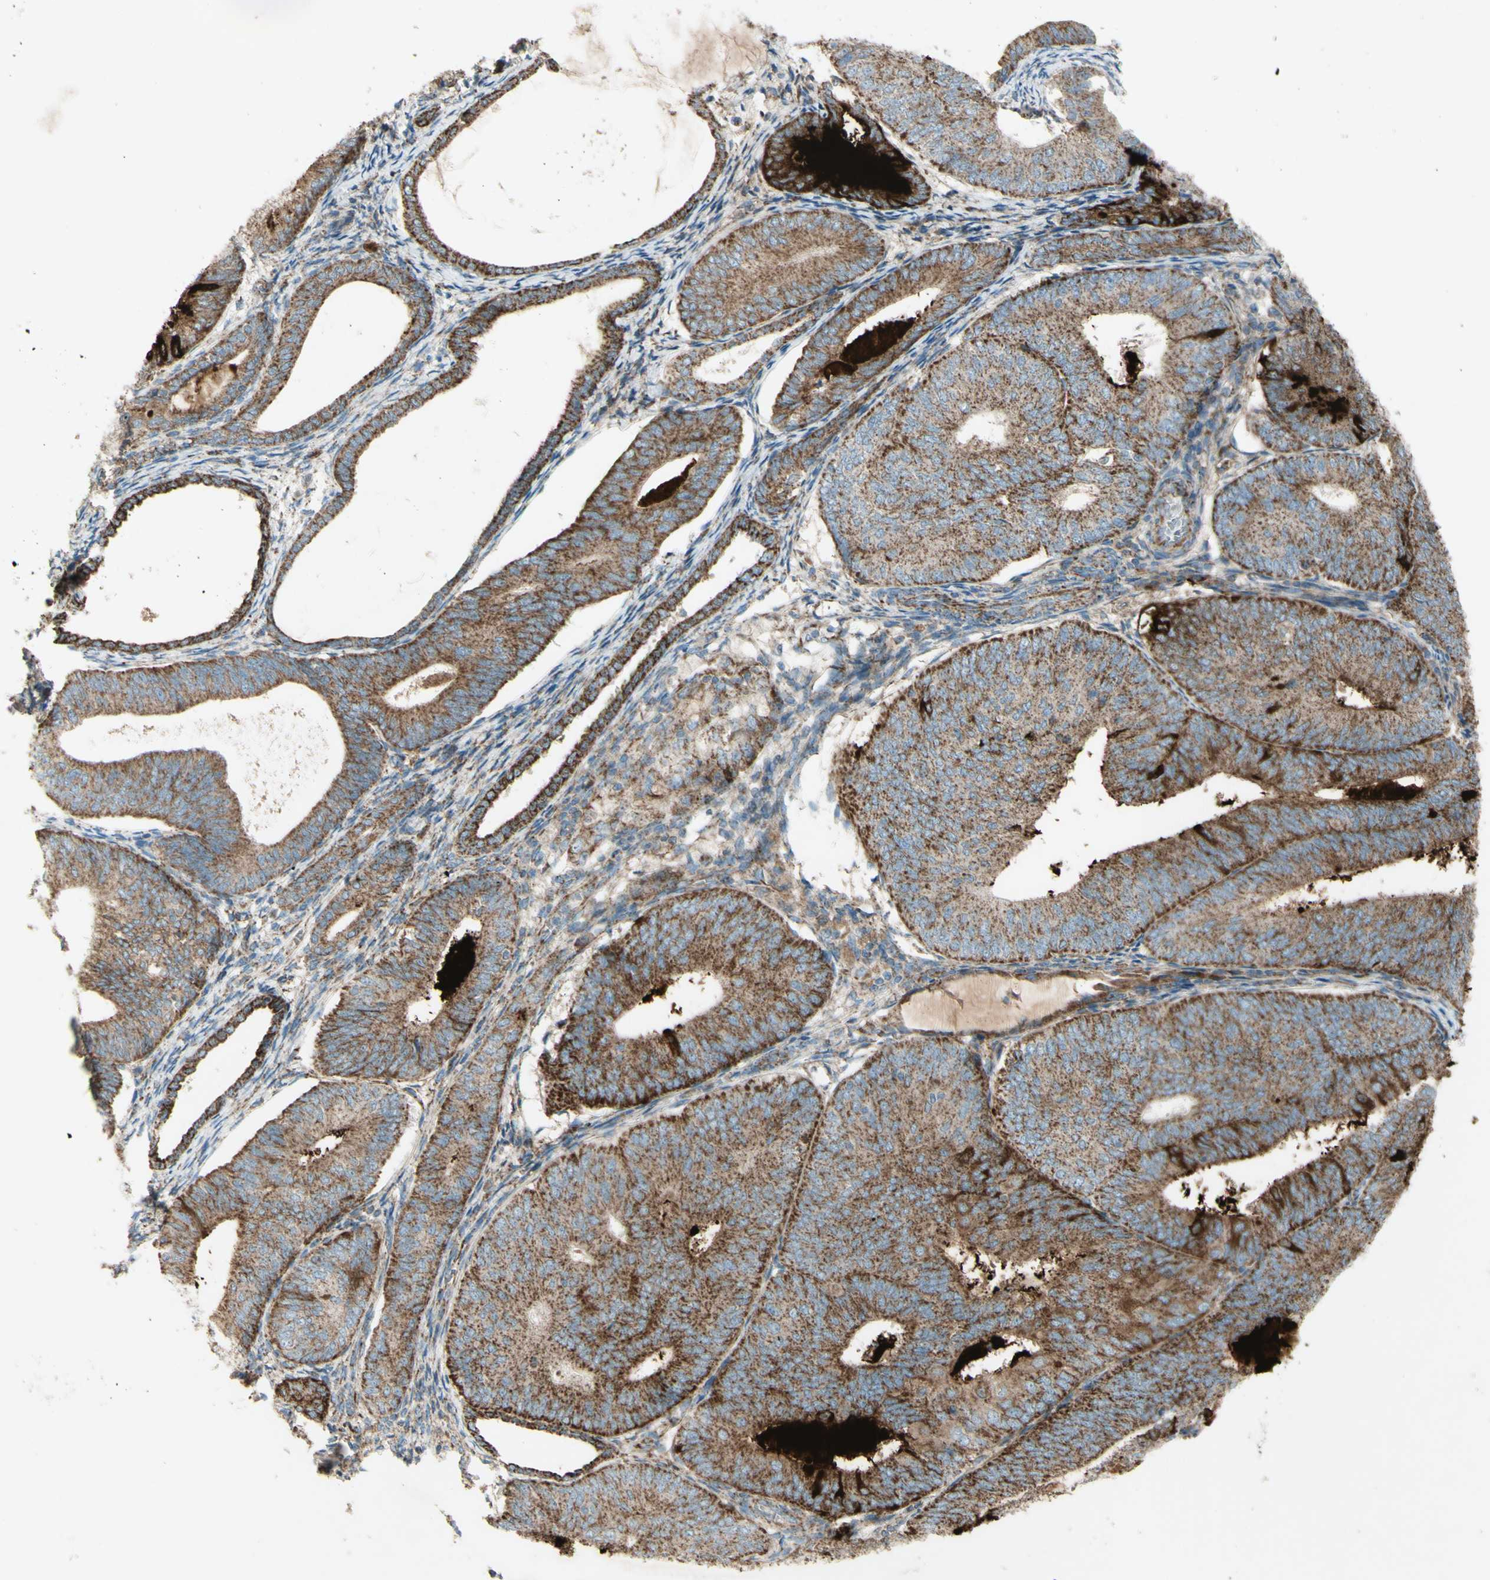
{"staining": {"intensity": "strong", "quantity": ">75%", "location": "cytoplasmic/membranous"}, "tissue": "endometrial cancer", "cell_type": "Tumor cells", "image_type": "cancer", "snomed": [{"axis": "morphology", "description": "Adenocarcinoma, NOS"}, {"axis": "topography", "description": "Endometrium"}], "caption": "Adenocarcinoma (endometrial) stained with DAB (3,3'-diaminobenzidine) immunohistochemistry (IHC) exhibits high levels of strong cytoplasmic/membranous expression in approximately >75% of tumor cells.", "gene": "RHOT1", "patient": {"sex": "female", "age": 81}}